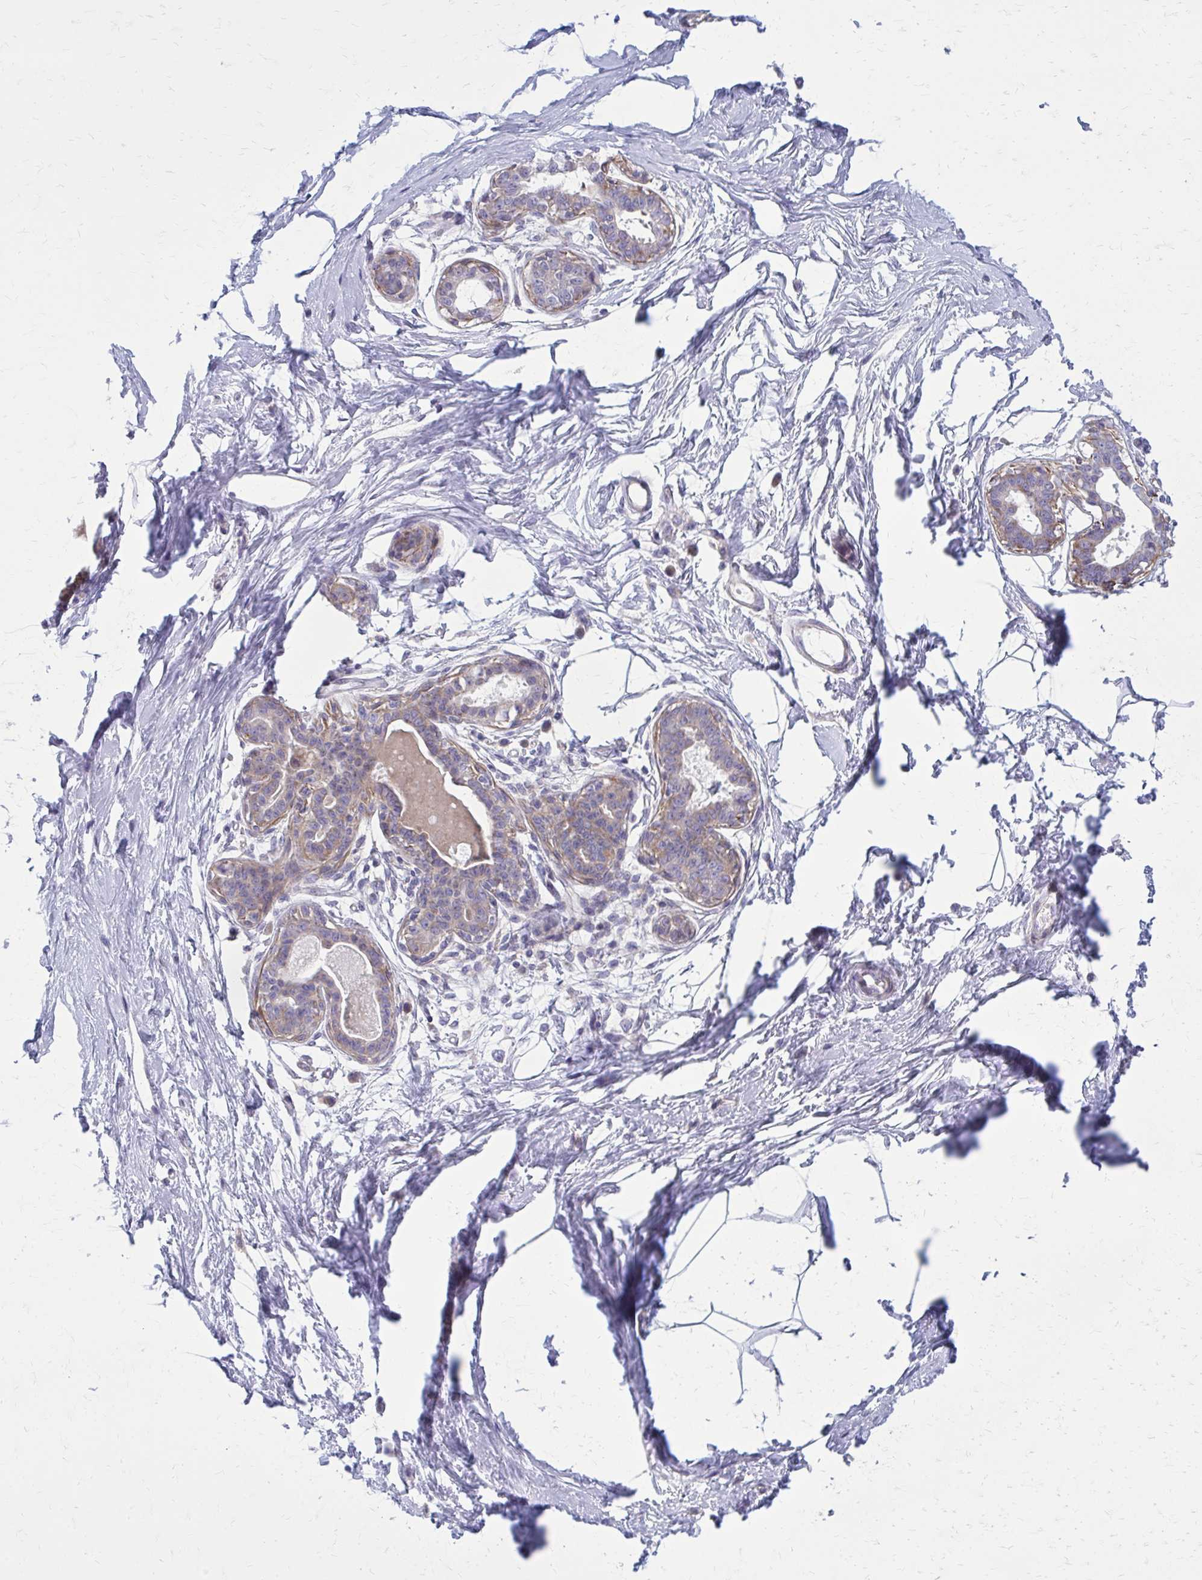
{"staining": {"intensity": "negative", "quantity": "none", "location": "none"}, "tissue": "breast", "cell_type": "Adipocytes", "image_type": "normal", "snomed": [{"axis": "morphology", "description": "Normal tissue, NOS"}, {"axis": "topography", "description": "Breast"}], "caption": "Human breast stained for a protein using immunohistochemistry (IHC) demonstrates no positivity in adipocytes.", "gene": "GIGYF2", "patient": {"sex": "female", "age": 45}}